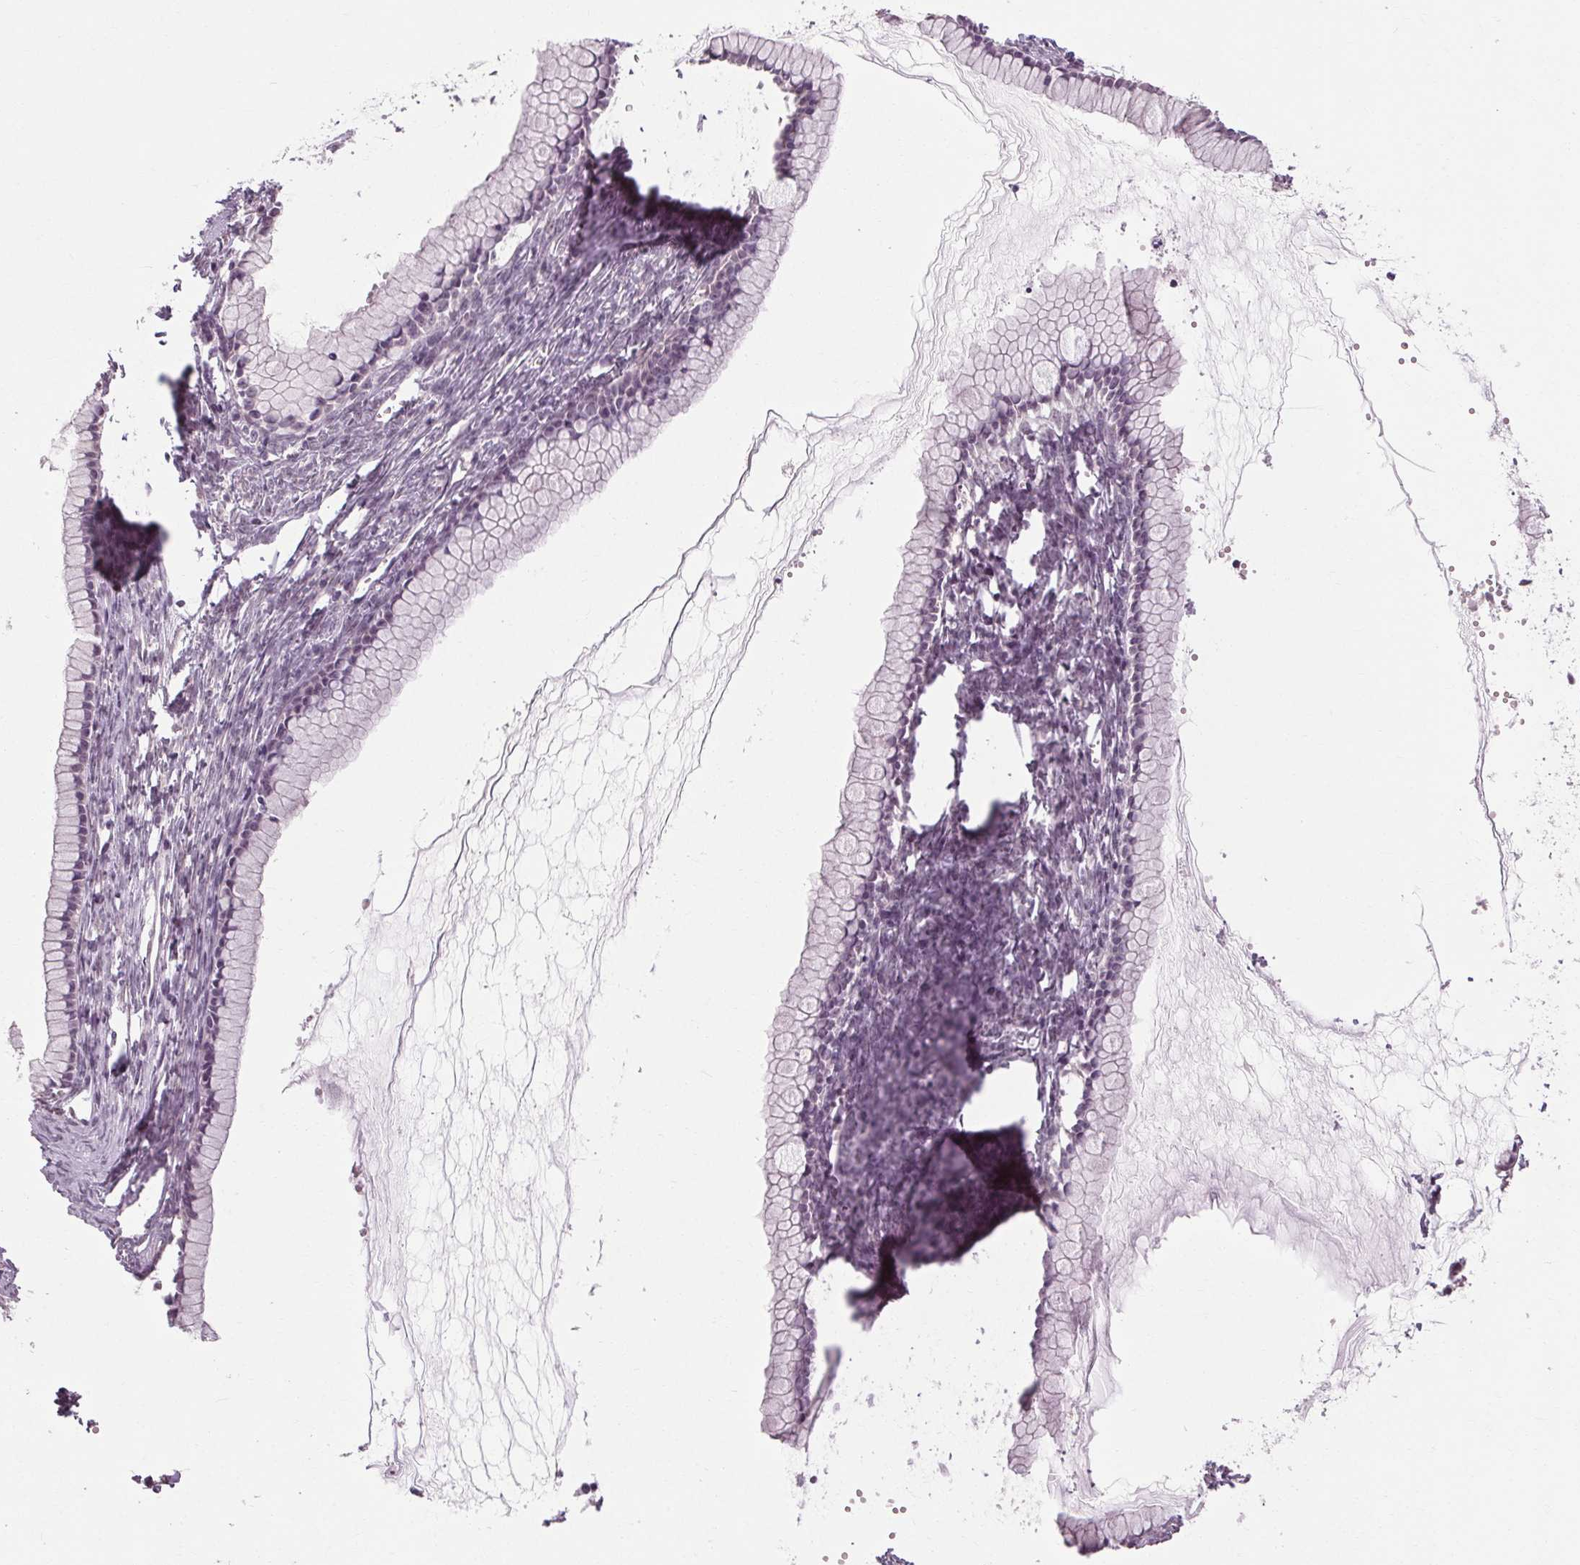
{"staining": {"intensity": "negative", "quantity": "none", "location": "none"}, "tissue": "ovarian cancer", "cell_type": "Tumor cells", "image_type": "cancer", "snomed": [{"axis": "morphology", "description": "Cystadenocarcinoma, mucinous, NOS"}, {"axis": "topography", "description": "Ovary"}], "caption": "A high-resolution histopathology image shows IHC staining of mucinous cystadenocarcinoma (ovarian), which demonstrates no significant expression in tumor cells.", "gene": "KLHL40", "patient": {"sex": "female", "age": 41}}